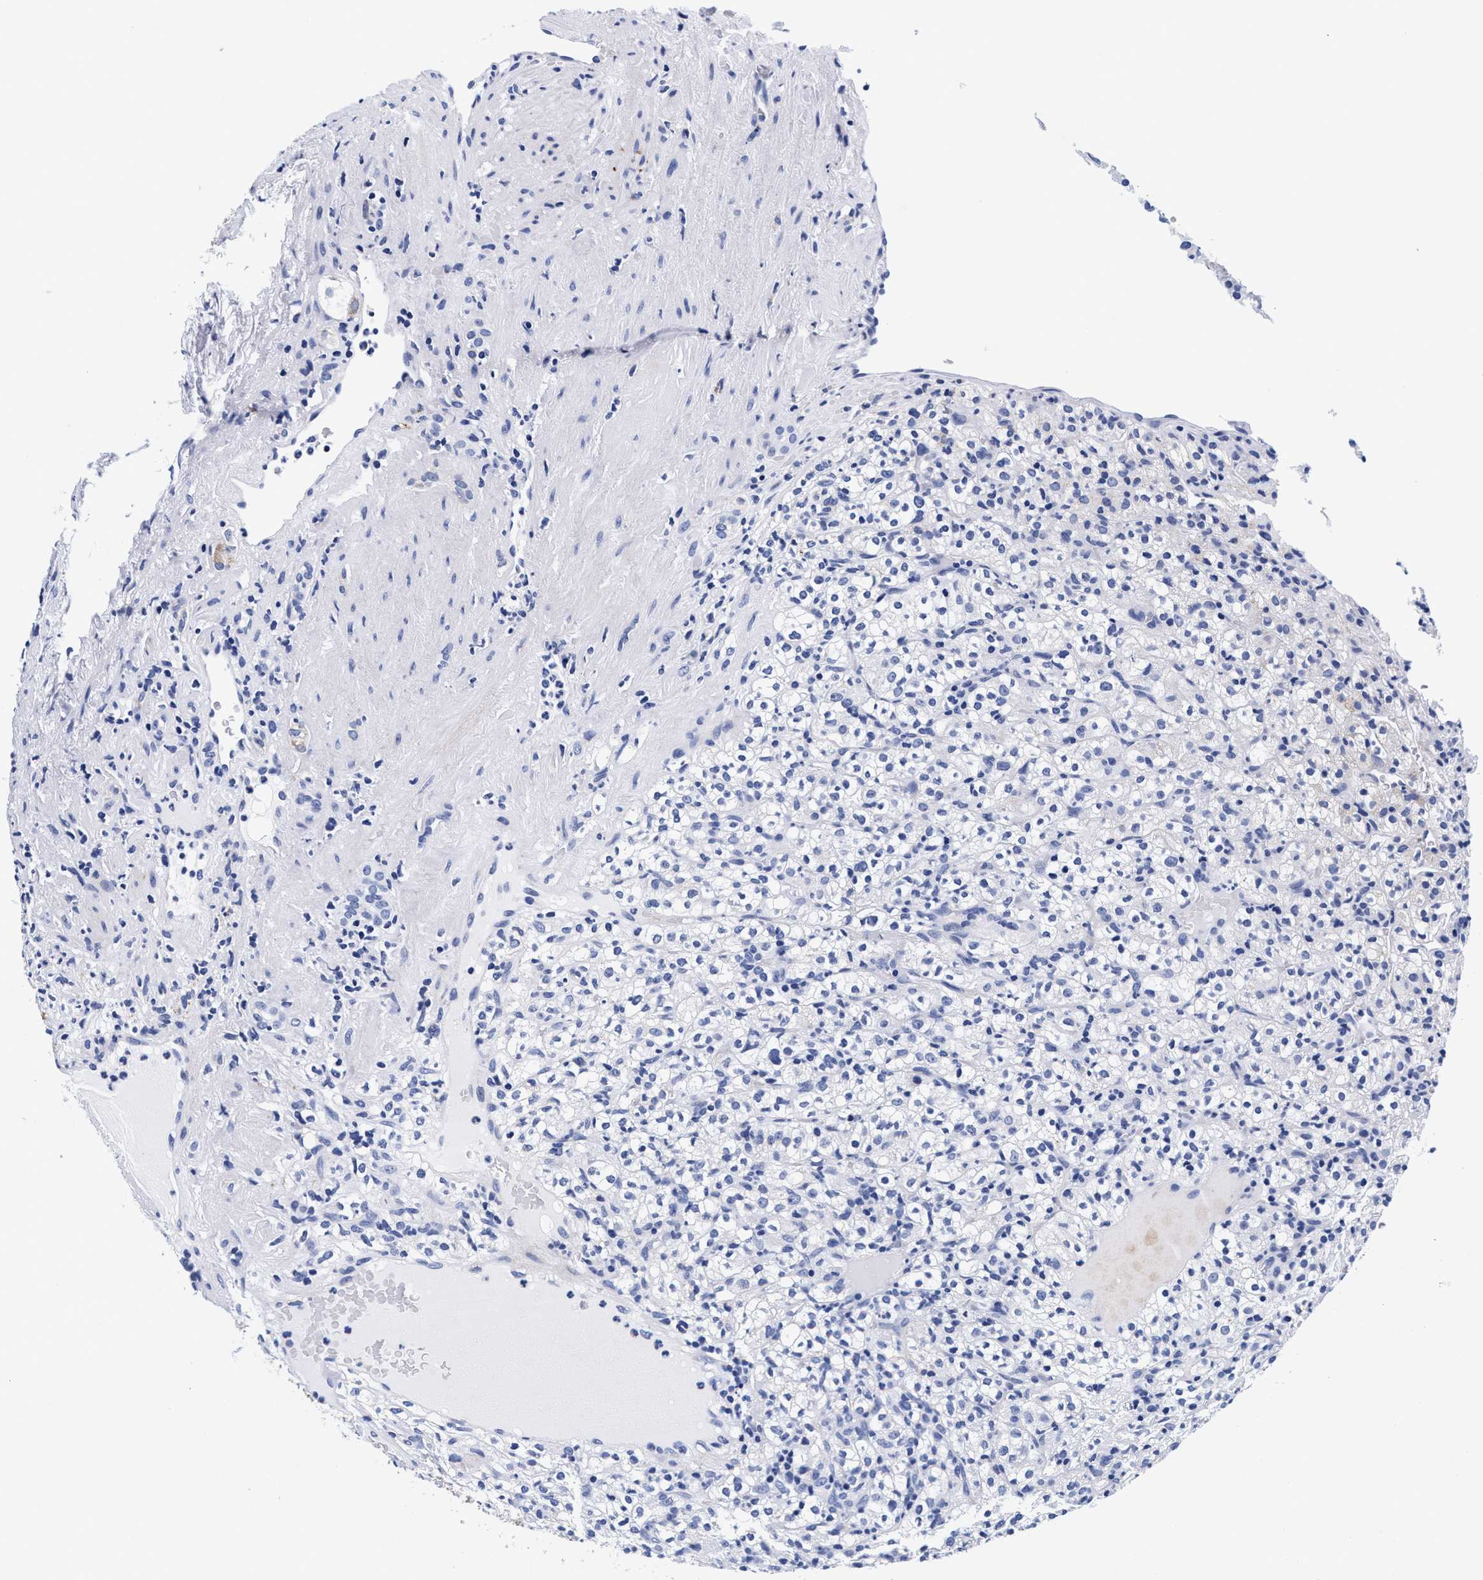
{"staining": {"intensity": "negative", "quantity": "none", "location": "none"}, "tissue": "renal cancer", "cell_type": "Tumor cells", "image_type": "cancer", "snomed": [{"axis": "morphology", "description": "Normal tissue, NOS"}, {"axis": "morphology", "description": "Adenocarcinoma, NOS"}, {"axis": "topography", "description": "Kidney"}], "caption": "Protein analysis of renal cancer (adenocarcinoma) shows no significant expression in tumor cells. (Brightfield microscopy of DAB immunohistochemistry (IHC) at high magnification).", "gene": "RAB3B", "patient": {"sex": "female", "age": 72}}